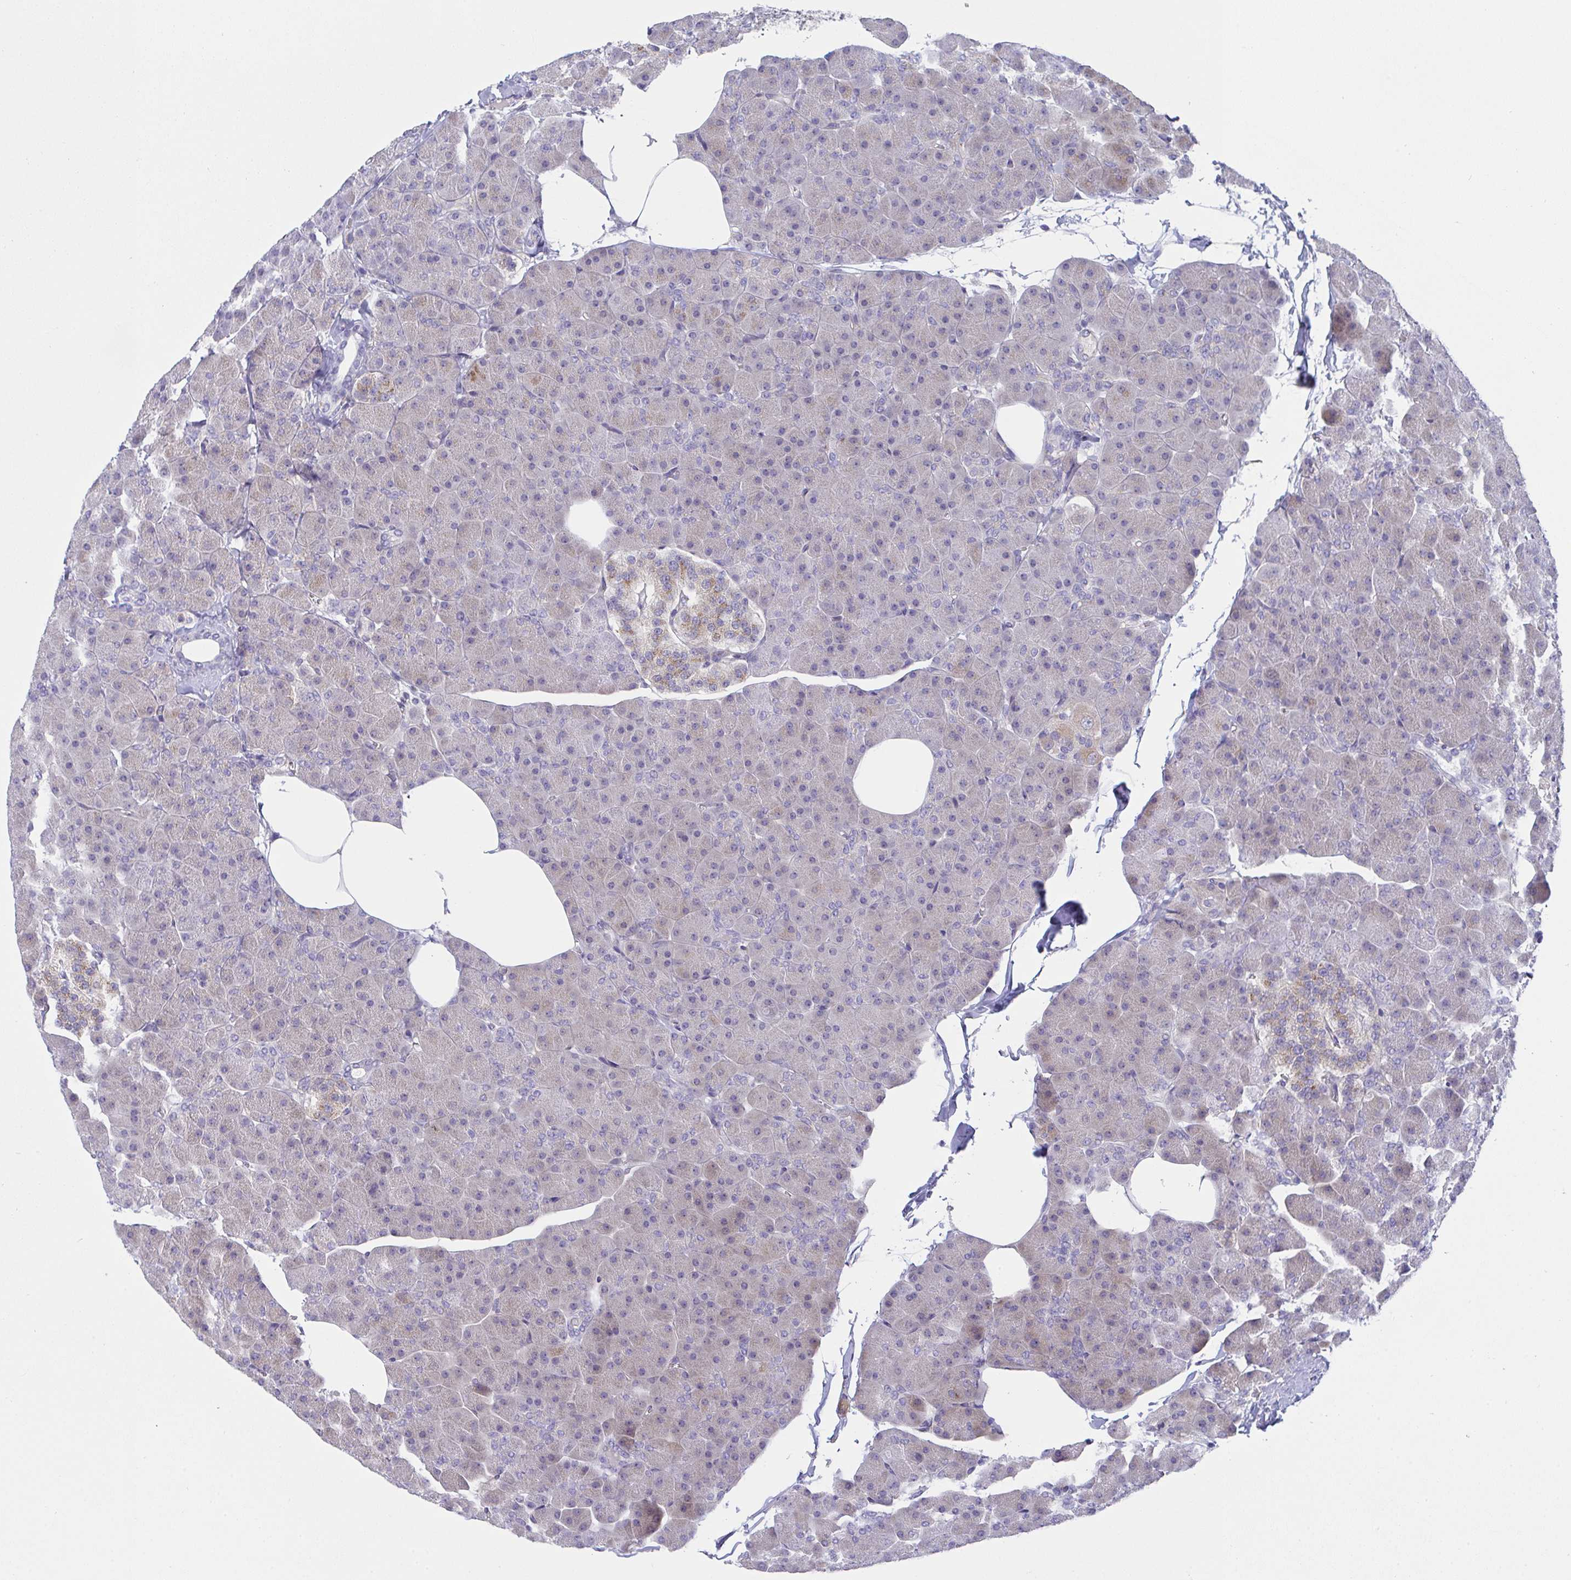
{"staining": {"intensity": "moderate", "quantity": "<25%", "location": "cytoplasmic/membranous"}, "tissue": "pancreas", "cell_type": "Exocrine glandular cells", "image_type": "normal", "snomed": [{"axis": "morphology", "description": "Normal tissue, NOS"}, {"axis": "topography", "description": "Pancreas"}], "caption": "The image displays a brown stain indicating the presence of a protein in the cytoplasmic/membranous of exocrine glandular cells in pancreas.", "gene": "MIA3", "patient": {"sex": "male", "age": 35}}